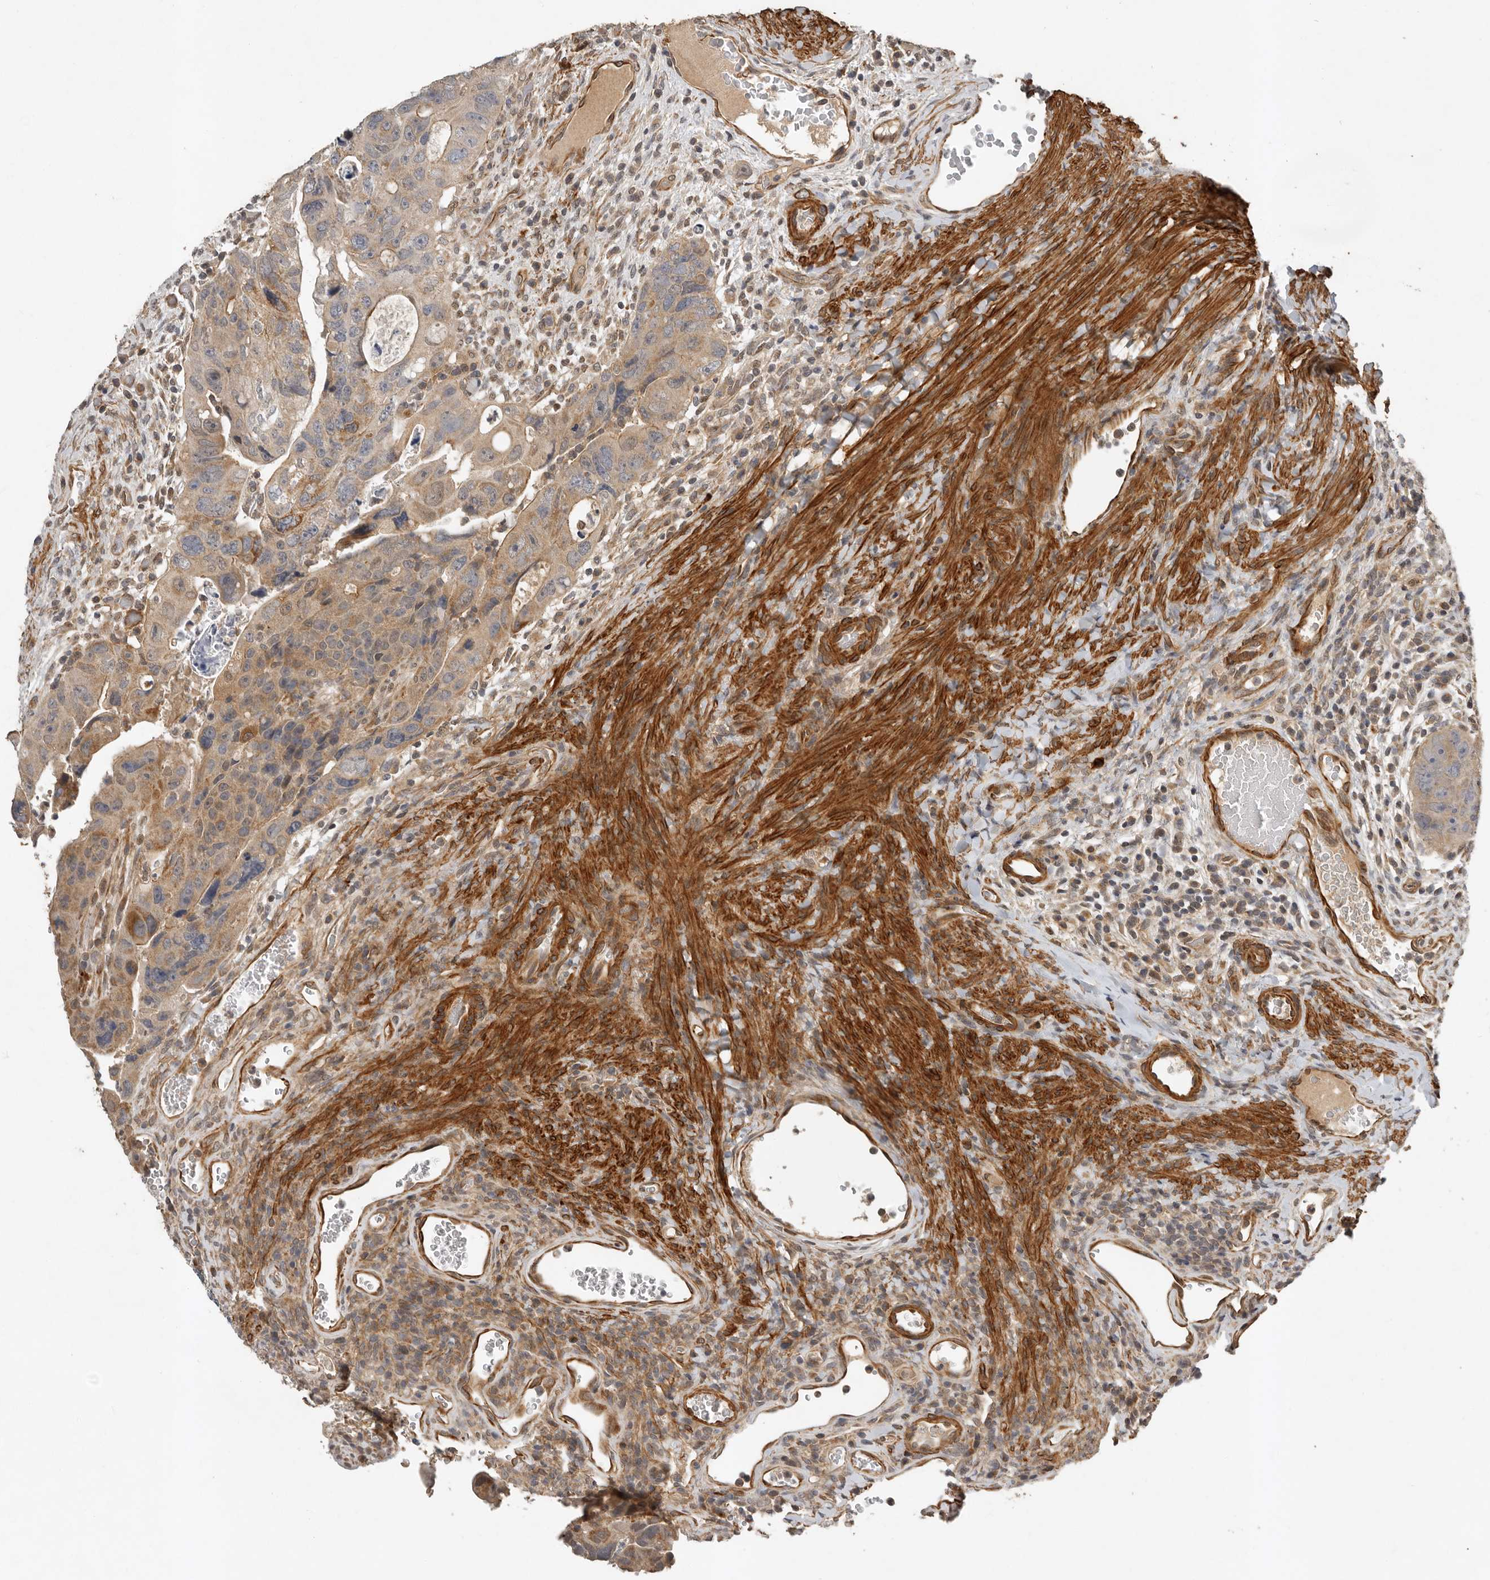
{"staining": {"intensity": "moderate", "quantity": ">75%", "location": "cytoplasmic/membranous"}, "tissue": "colorectal cancer", "cell_type": "Tumor cells", "image_type": "cancer", "snomed": [{"axis": "morphology", "description": "Adenocarcinoma, NOS"}, {"axis": "topography", "description": "Rectum"}], "caption": "The micrograph demonstrates a brown stain indicating the presence of a protein in the cytoplasmic/membranous of tumor cells in colorectal cancer (adenocarcinoma).", "gene": "RNF157", "patient": {"sex": "male", "age": 59}}